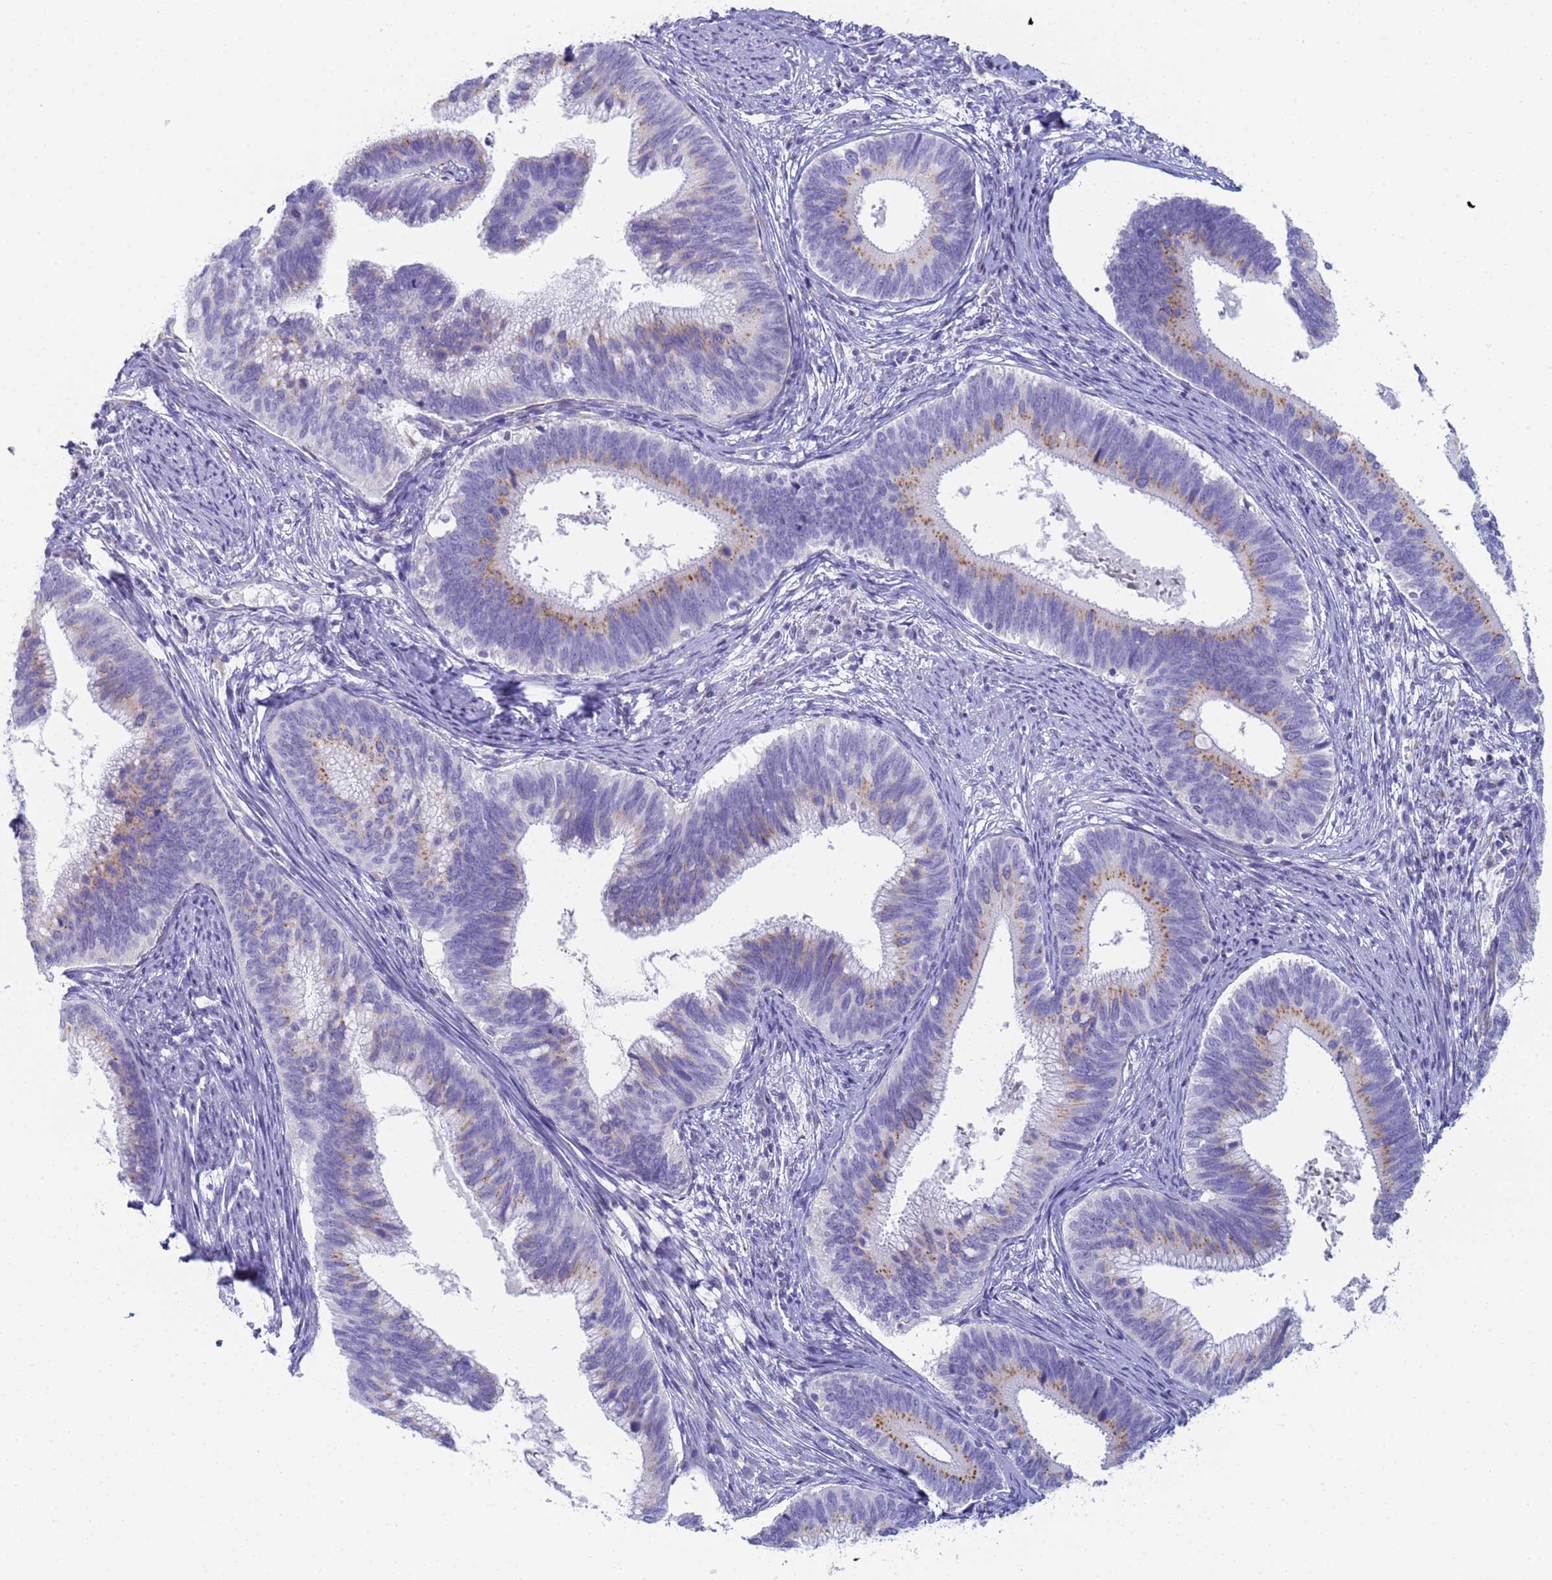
{"staining": {"intensity": "moderate", "quantity": "25%-75%", "location": "cytoplasmic/membranous"}, "tissue": "cervical cancer", "cell_type": "Tumor cells", "image_type": "cancer", "snomed": [{"axis": "morphology", "description": "Adenocarcinoma, NOS"}, {"axis": "topography", "description": "Cervix"}], "caption": "Protein expression analysis of adenocarcinoma (cervical) shows moderate cytoplasmic/membranous positivity in approximately 25%-75% of tumor cells. The staining was performed using DAB, with brown indicating positive protein expression. Nuclei are stained blue with hematoxylin.", "gene": "CR1", "patient": {"sex": "female", "age": 42}}